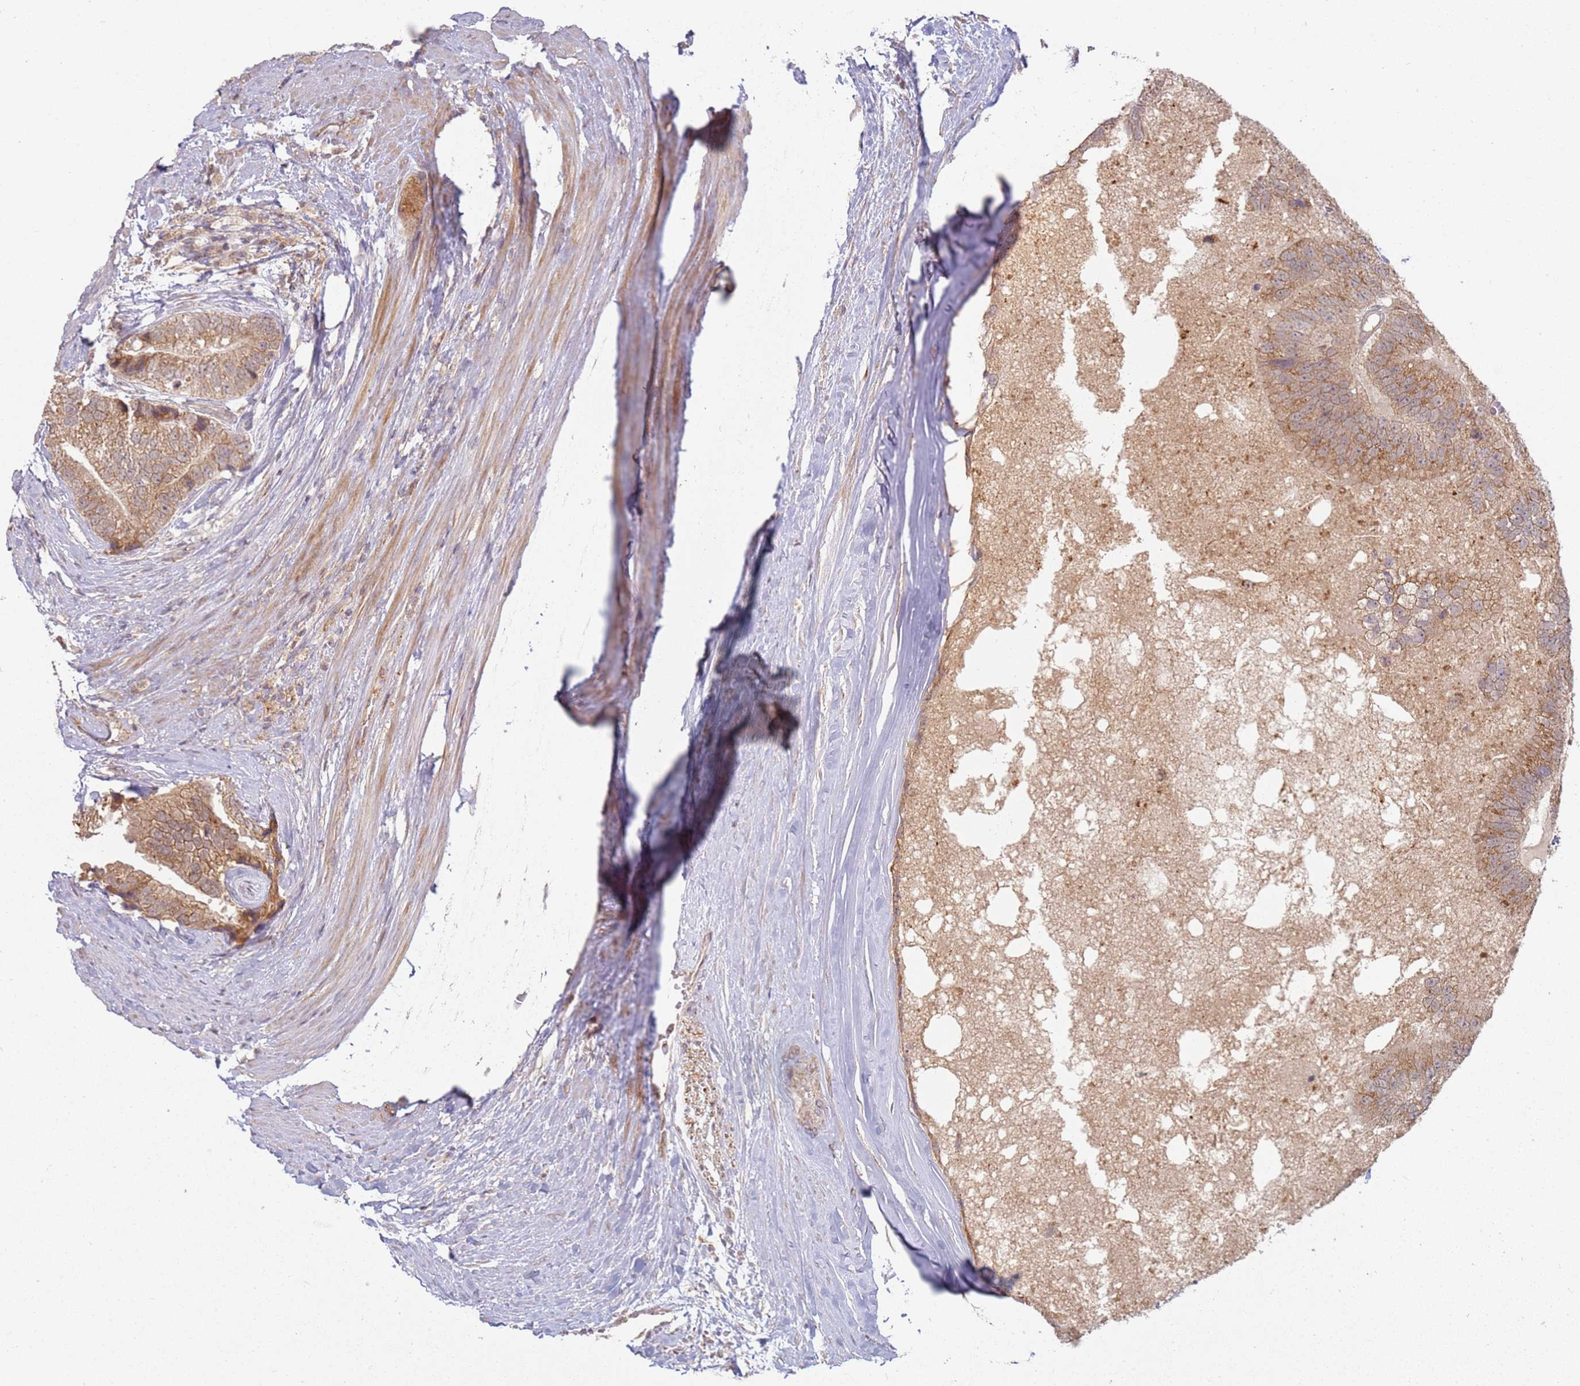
{"staining": {"intensity": "moderate", "quantity": ">75%", "location": "cytoplasmic/membranous"}, "tissue": "prostate cancer", "cell_type": "Tumor cells", "image_type": "cancer", "snomed": [{"axis": "morphology", "description": "Adenocarcinoma, High grade"}, {"axis": "topography", "description": "Prostate"}], "caption": "Adenocarcinoma (high-grade) (prostate) stained for a protein (brown) demonstrates moderate cytoplasmic/membranous positive positivity in approximately >75% of tumor cells.", "gene": "MPEG1", "patient": {"sex": "male", "age": 70}}